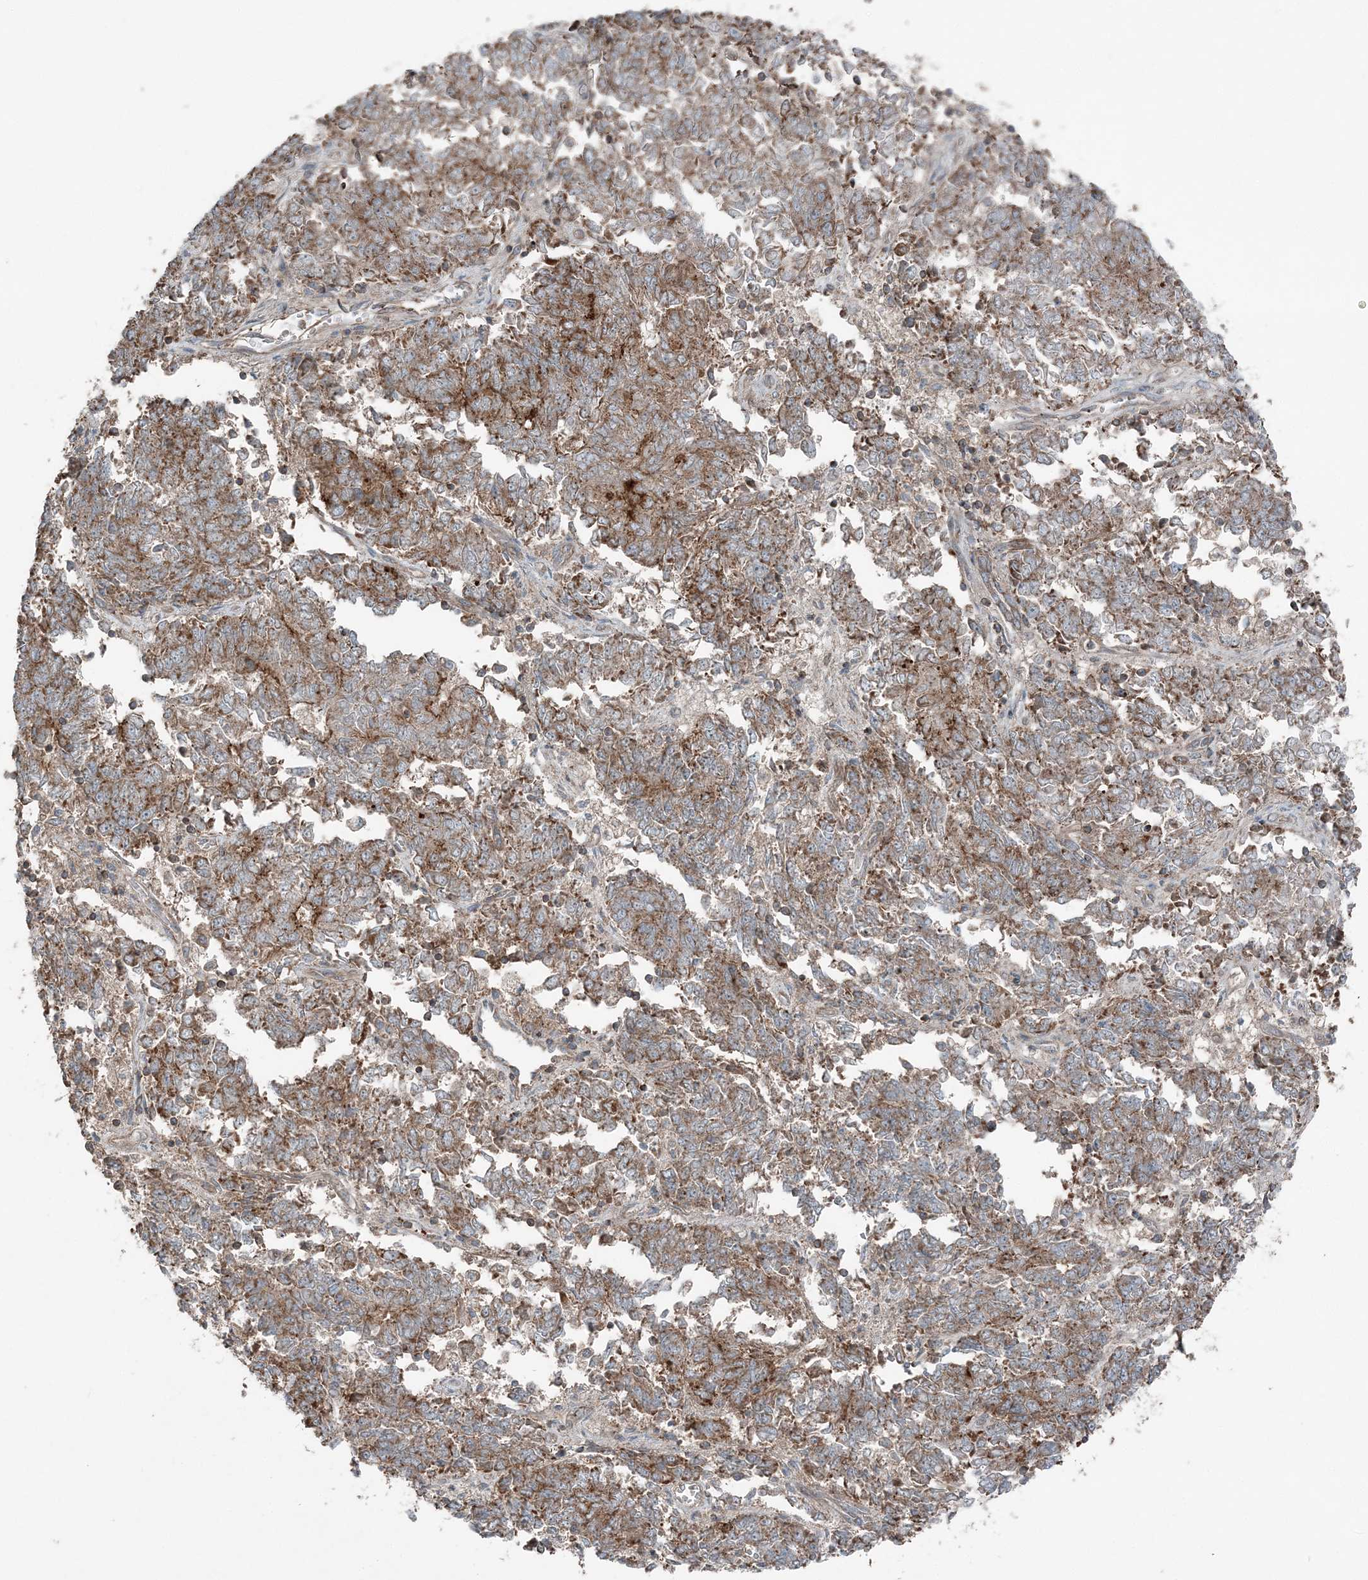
{"staining": {"intensity": "moderate", "quantity": ">75%", "location": "cytoplasmic/membranous"}, "tissue": "endometrial cancer", "cell_type": "Tumor cells", "image_type": "cancer", "snomed": [{"axis": "morphology", "description": "Adenocarcinoma, NOS"}, {"axis": "topography", "description": "Endometrium"}], "caption": "Brown immunohistochemical staining in human endometrial cancer reveals moderate cytoplasmic/membranous expression in about >75% of tumor cells.", "gene": "KY", "patient": {"sex": "female", "age": 80}}